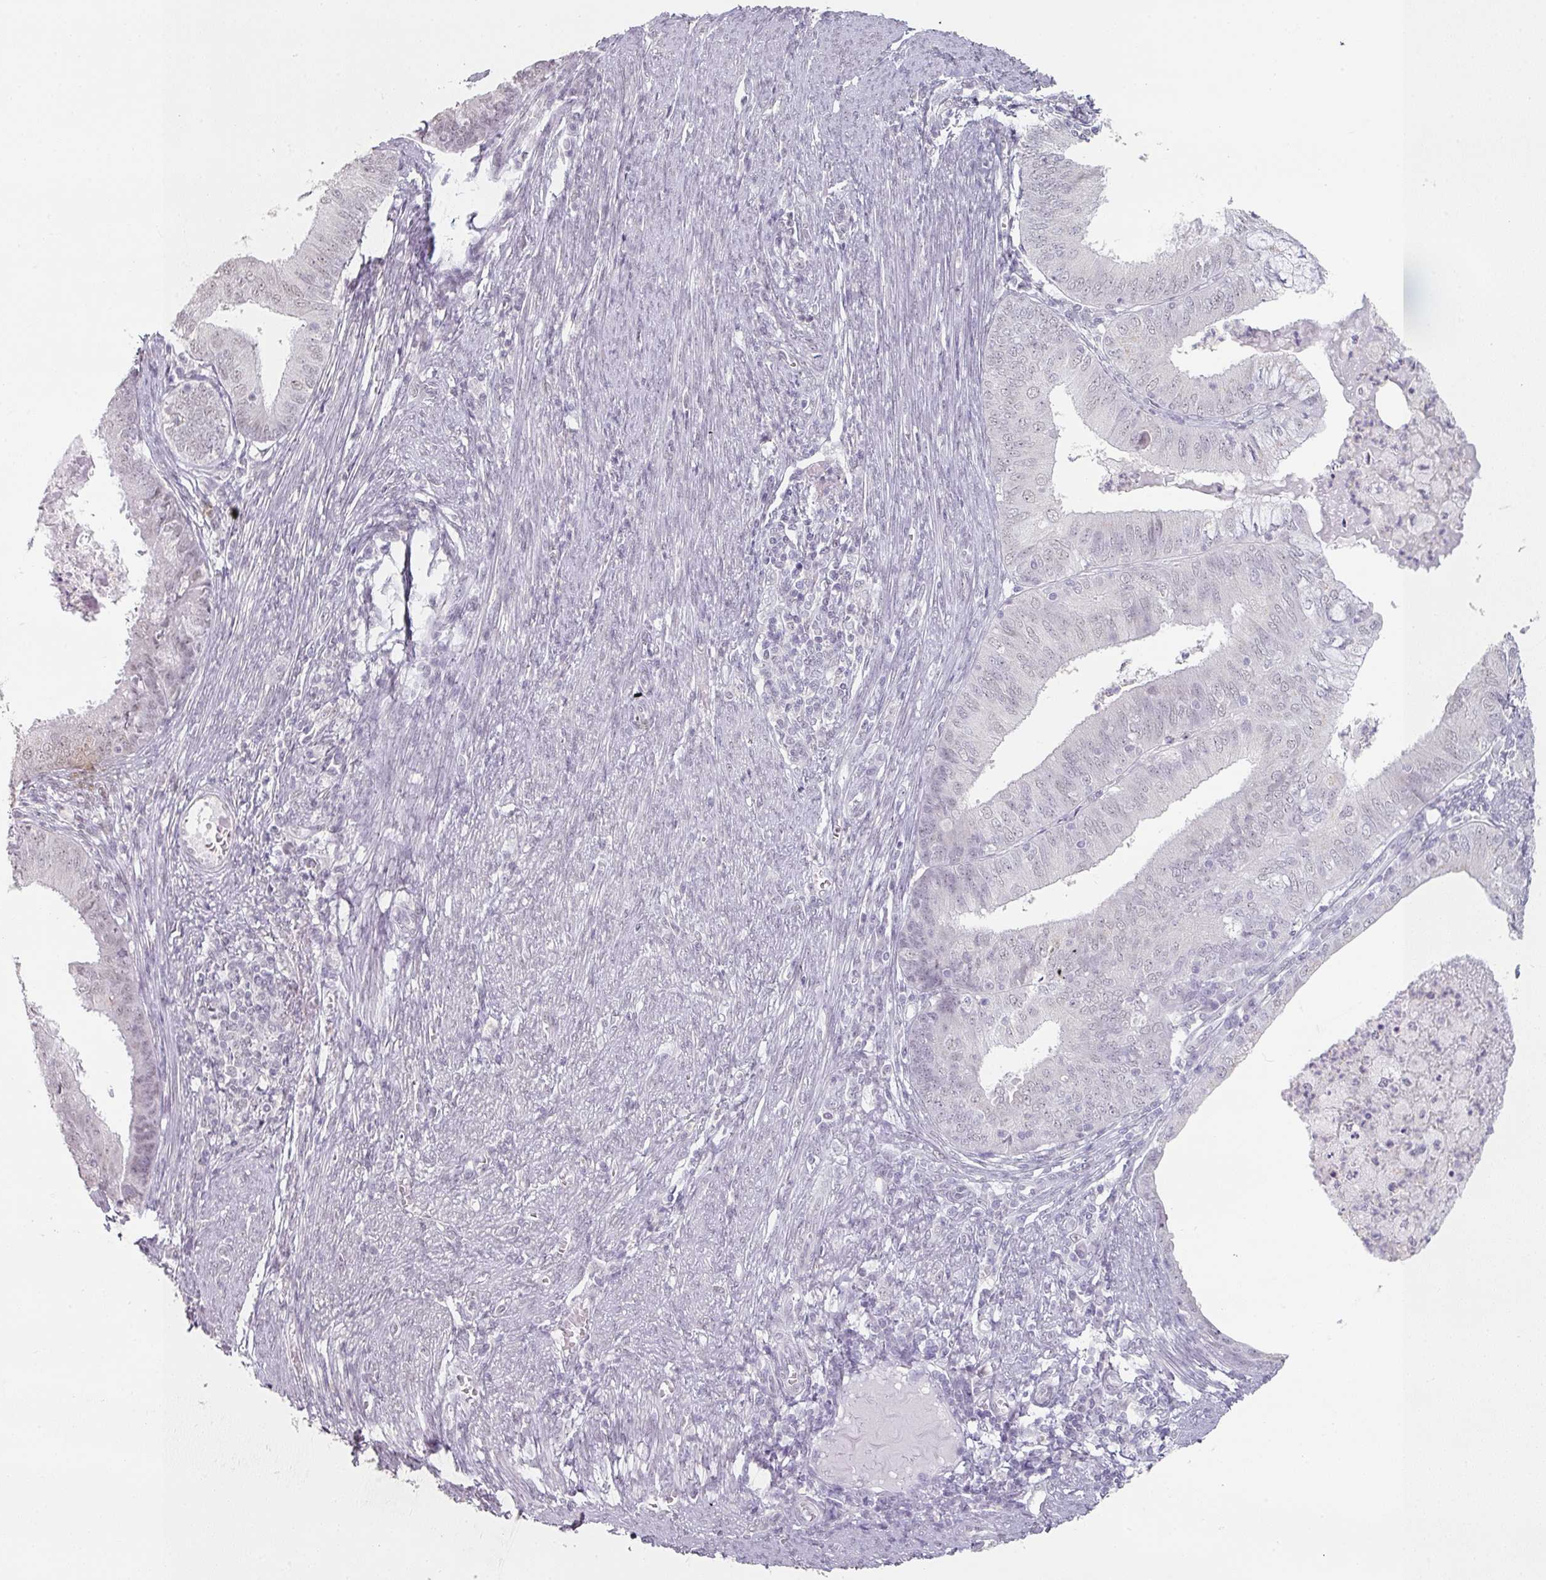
{"staining": {"intensity": "negative", "quantity": "none", "location": "none"}, "tissue": "endometrial cancer", "cell_type": "Tumor cells", "image_type": "cancer", "snomed": [{"axis": "morphology", "description": "Adenocarcinoma, NOS"}, {"axis": "topography", "description": "Endometrium"}], "caption": "The image shows no significant expression in tumor cells of adenocarcinoma (endometrial).", "gene": "SPRR1A", "patient": {"sex": "female", "age": 57}}